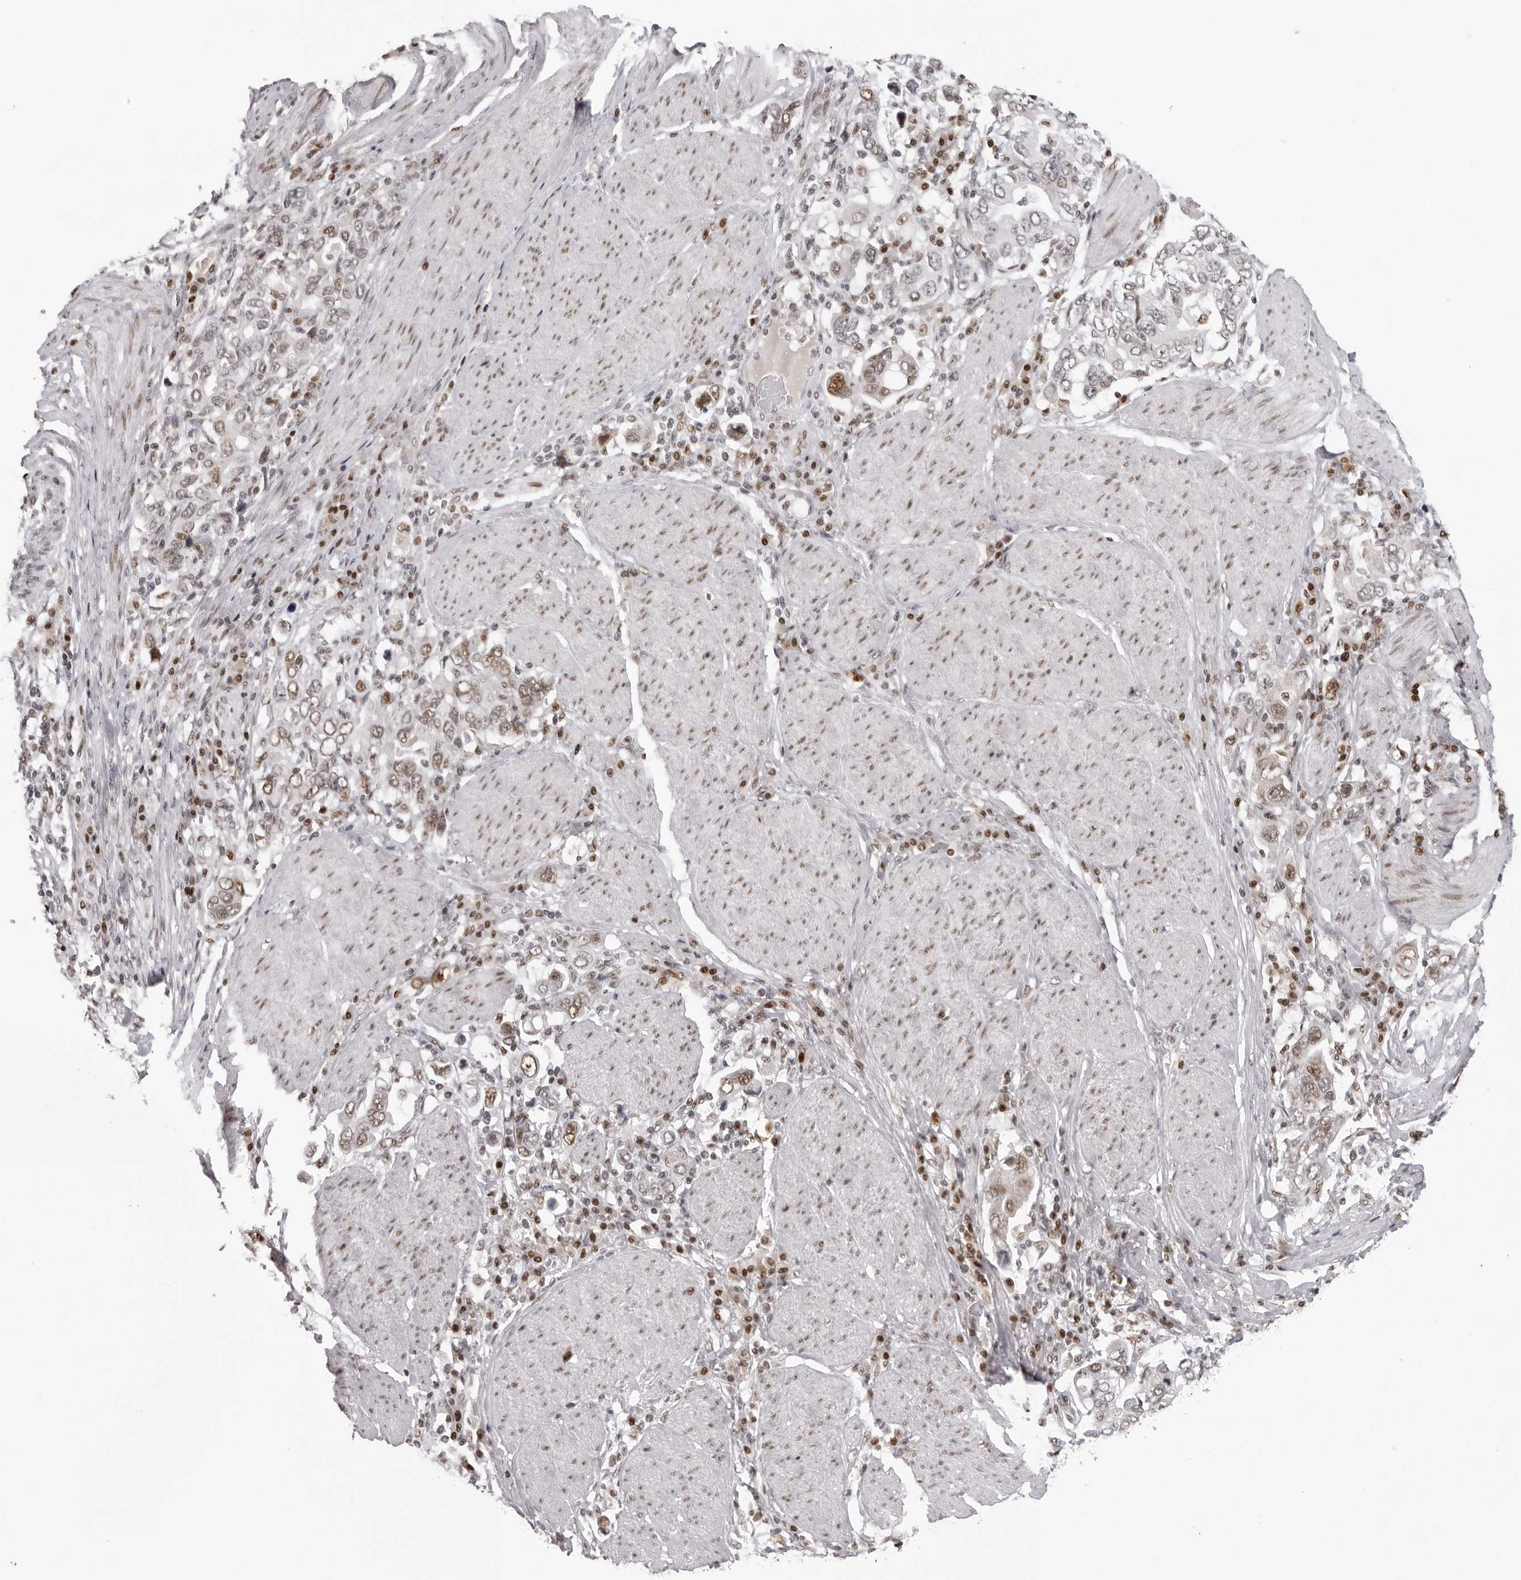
{"staining": {"intensity": "moderate", "quantity": ">75%", "location": "nuclear"}, "tissue": "stomach cancer", "cell_type": "Tumor cells", "image_type": "cancer", "snomed": [{"axis": "morphology", "description": "Adenocarcinoma, NOS"}, {"axis": "topography", "description": "Stomach, upper"}], "caption": "Immunohistochemical staining of adenocarcinoma (stomach) reveals medium levels of moderate nuclear protein expression in about >75% of tumor cells. Nuclei are stained in blue.", "gene": "HEXIM2", "patient": {"sex": "male", "age": 62}}